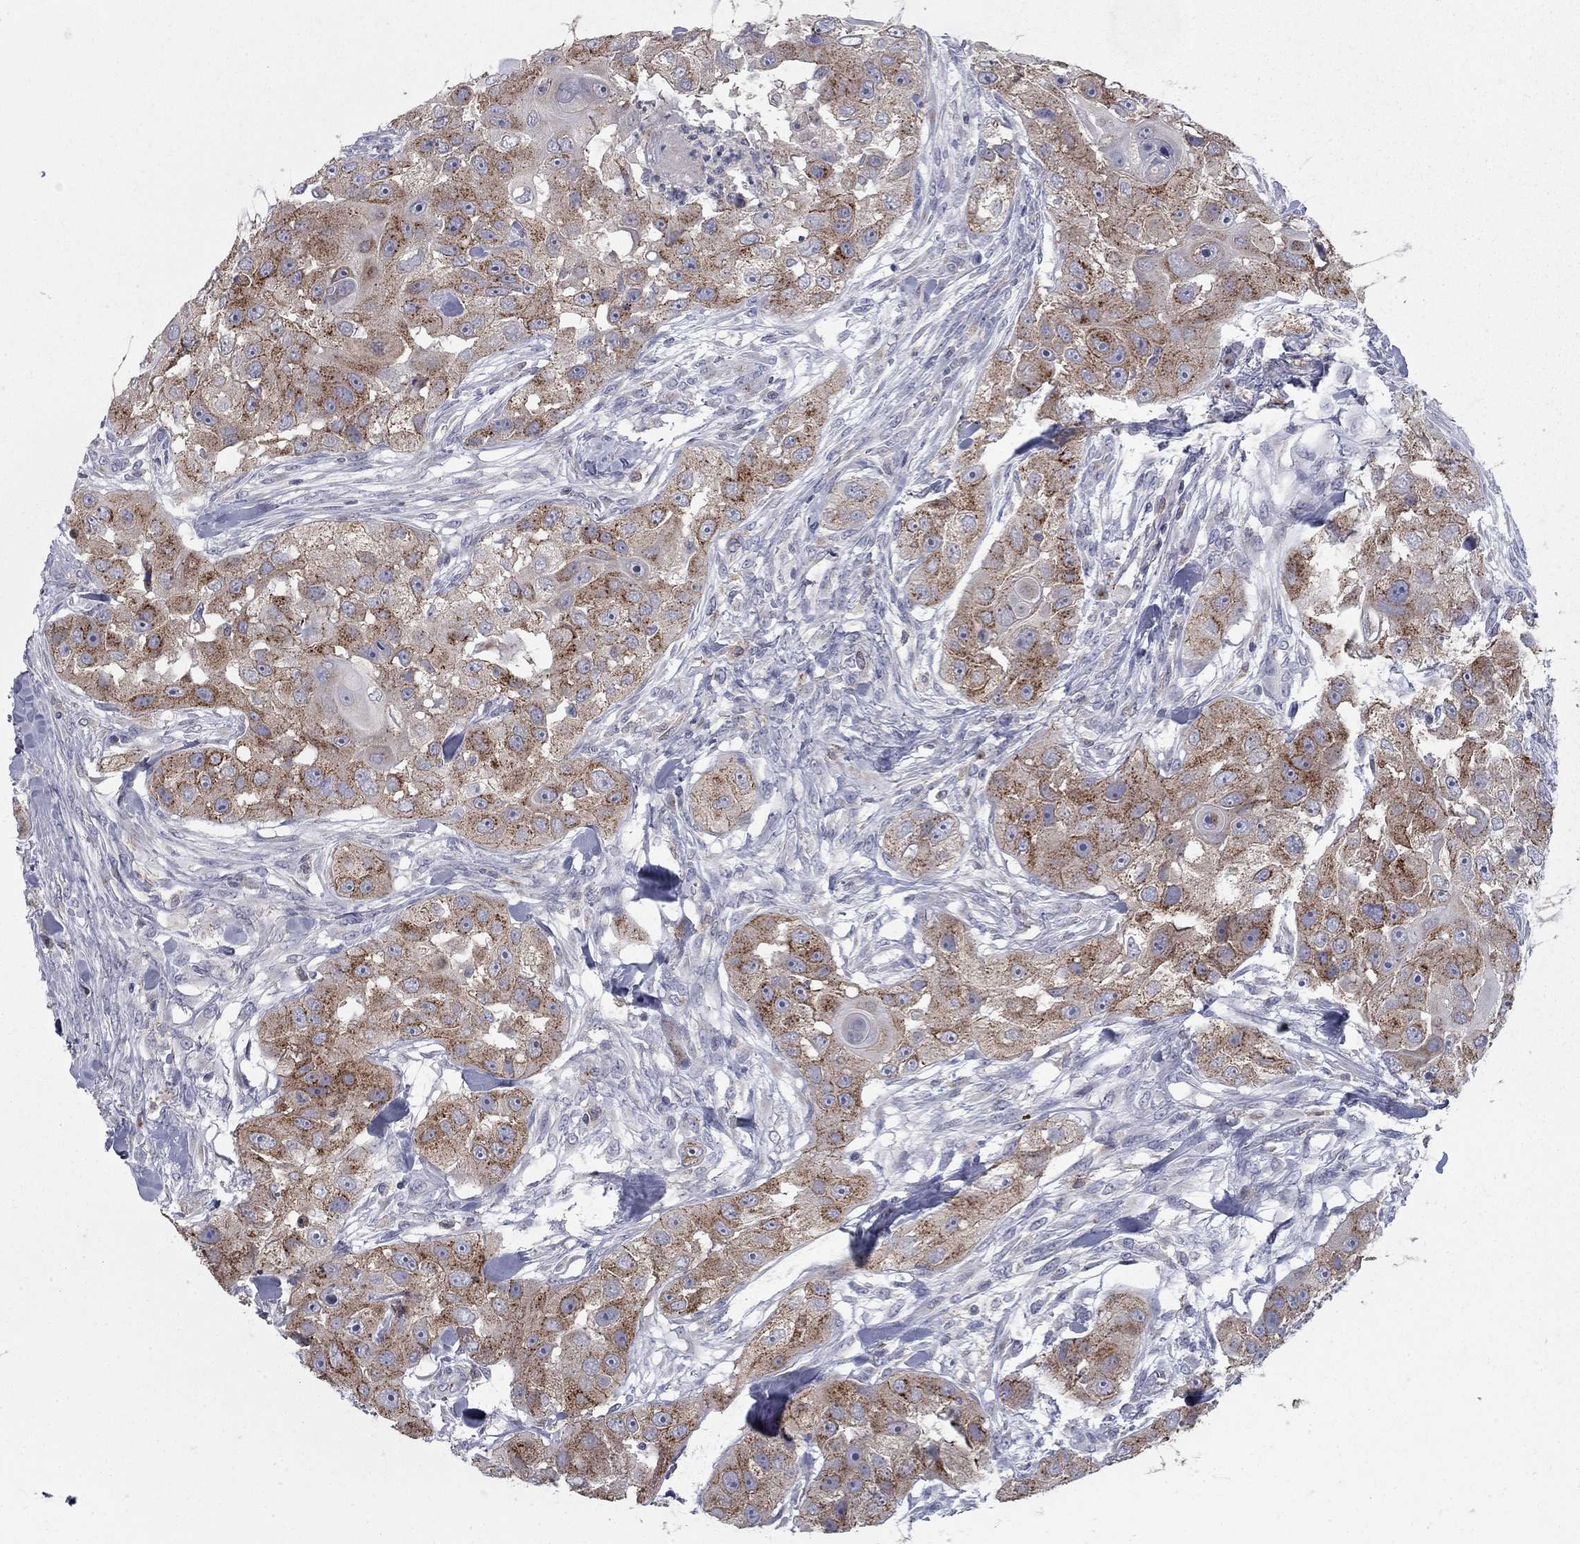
{"staining": {"intensity": "strong", "quantity": ">75%", "location": "cytoplasmic/membranous"}, "tissue": "head and neck cancer", "cell_type": "Tumor cells", "image_type": "cancer", "snomed": [{"axis": "morphology", "description": "Squamous cell carcinoma, NOS"}, {"axis": "topography", "description": "Head-Neck"}], "caption": "Tumor cells exhibit high levels of strong cytoplasmic/membranous staining in about >75% of cells in human head and neck squamous cell carcinoma. The staining was performed using DAB (3,3'-diaminobenzidine), with brown indicating positive protein expression. Nuclei are stained blue with hematoxylin.", "gene": "KIAA0319L", "patient": {"sex": "male", "age": 51}}